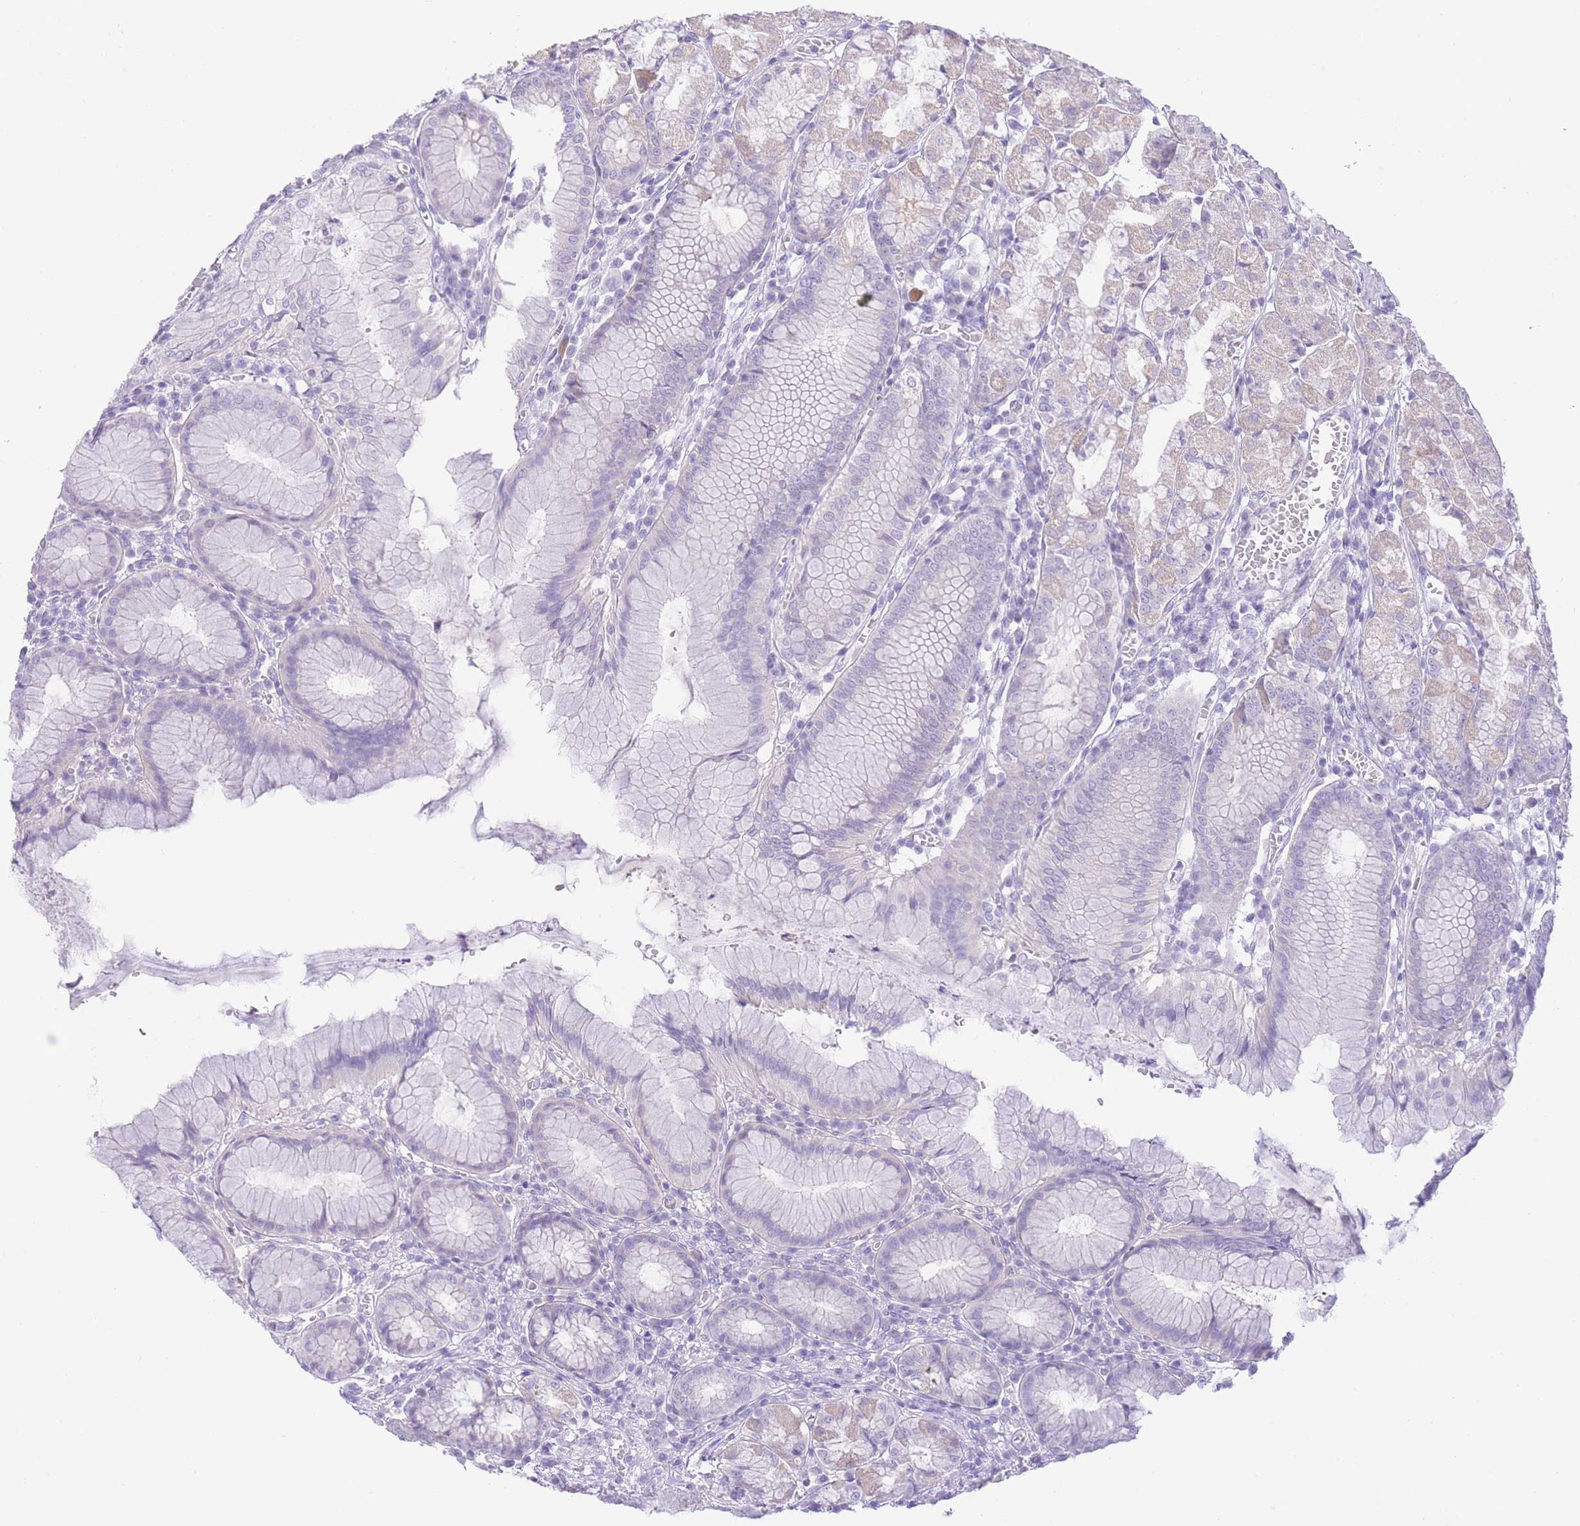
{"staining": {"intensity": "negative", "quantity": "none", "location": "none"}, "tissue": "stomach", "cell_type": "Glandular cells", "image_type": "normal", "snomed": [{"axis": "morphology", "description": "Normal tissue, NOS"}, {"axis": "topography", "description": "Stomach"}], "caption": "A photomicrograph of stomach stained for a protein displays no brown staining in glandular cells. (Immunohistochemistry, brightfield microscopy, high magnification).", "gene": "ZNF212", "patient": {"sex": "male", "age": 55}}